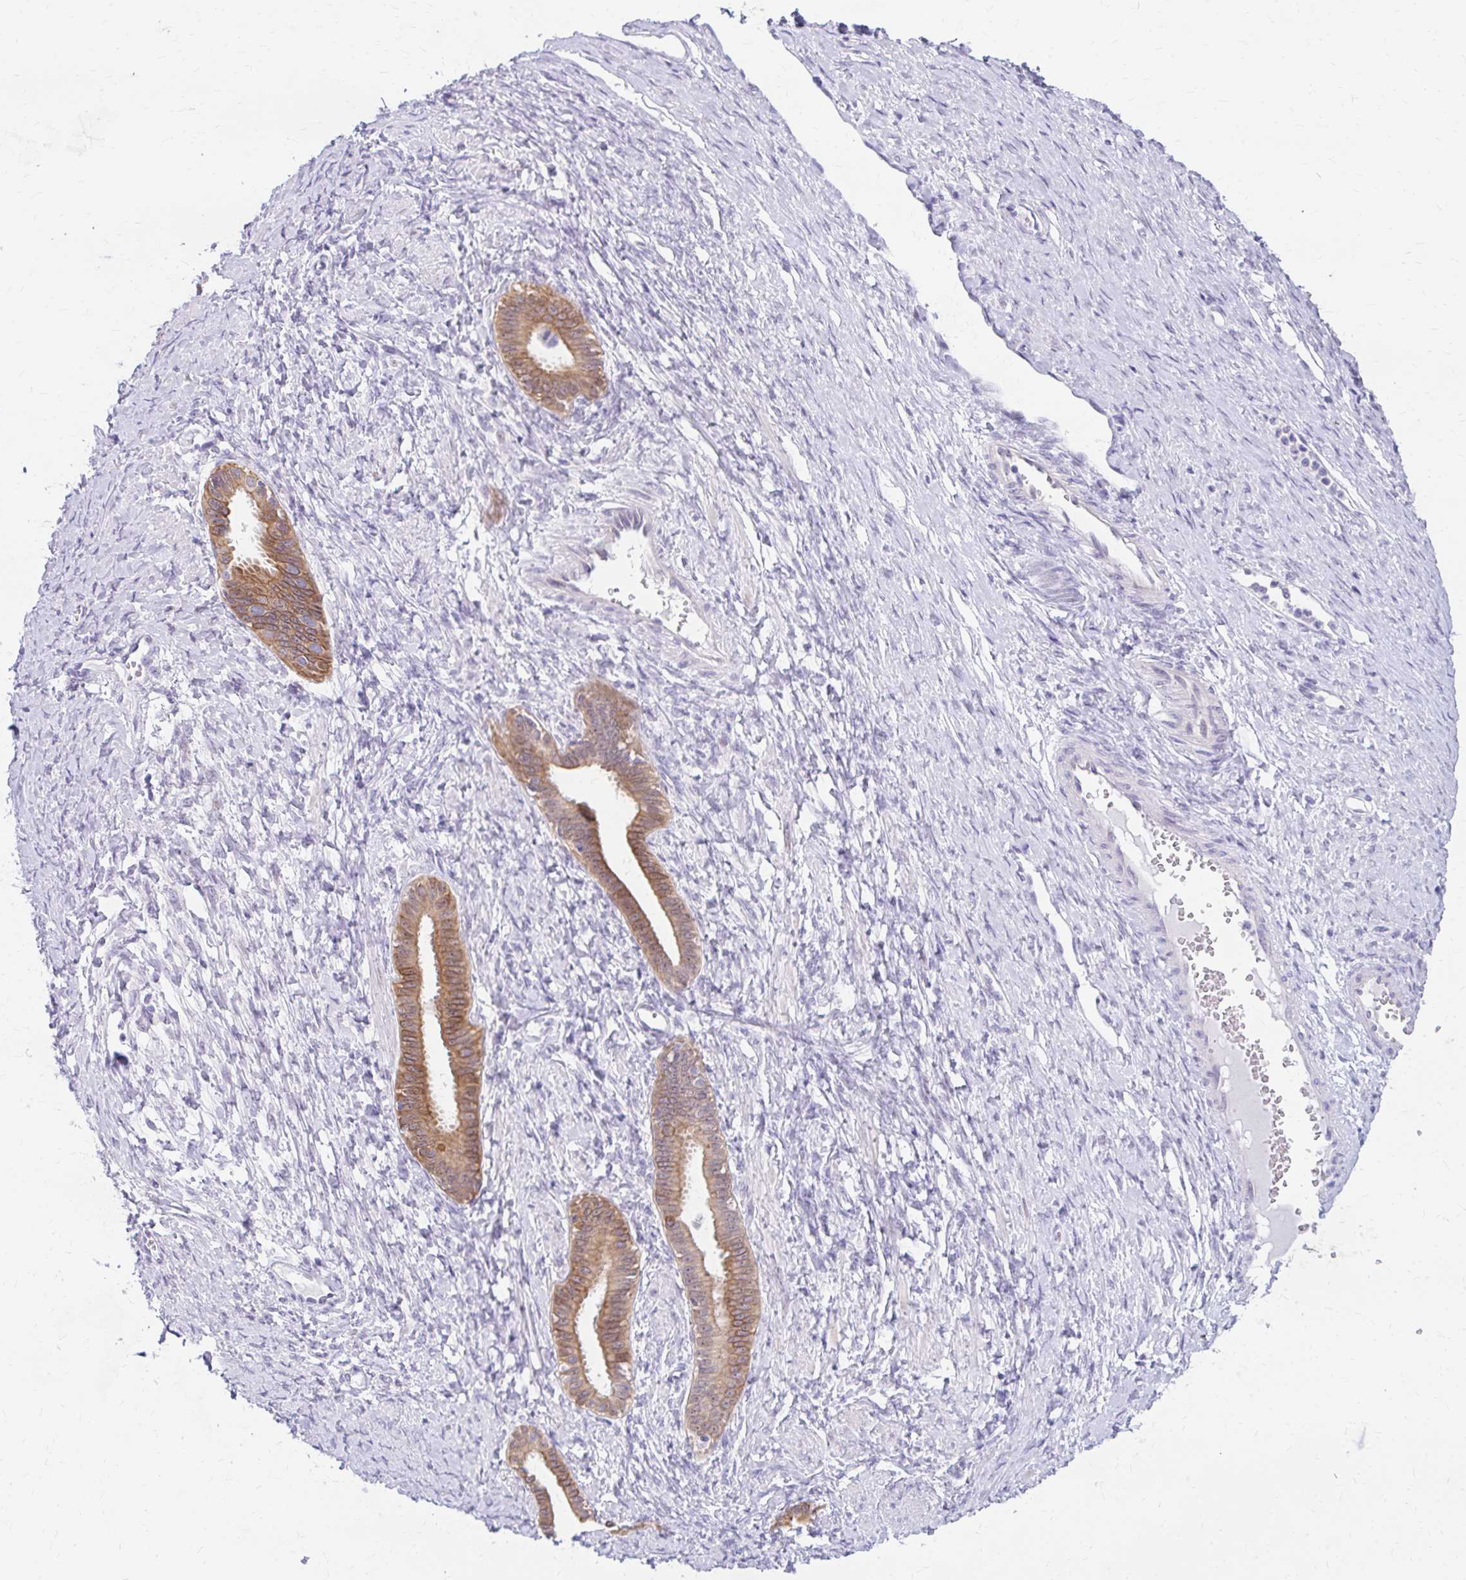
{"staining": {"intensity": "moderate", "quantity": ">75%", "location": "cytoplasmic/membranous"}, "tissue": "ovarian cancer", "cell_type": "Tumor cells", "image_type": "cancer", "snomed": [{"axis": "morphology", "description": "Cystadenocarcinoma, mucinous, NOS"}, {"axis": "topography", "description": "Ovary"}], "caption": "IHC of human ovarian cancer reveals medium levels of moderate cytoplasmic/membranous staining in approximately >75% of tumor cells. The staining was performed using DAB, with brown indicating positive protein expression. Nuclei are stained blue with hematoxylin.", "gene": "RGS16", "patient": {"sex": "female", "age": 73}}